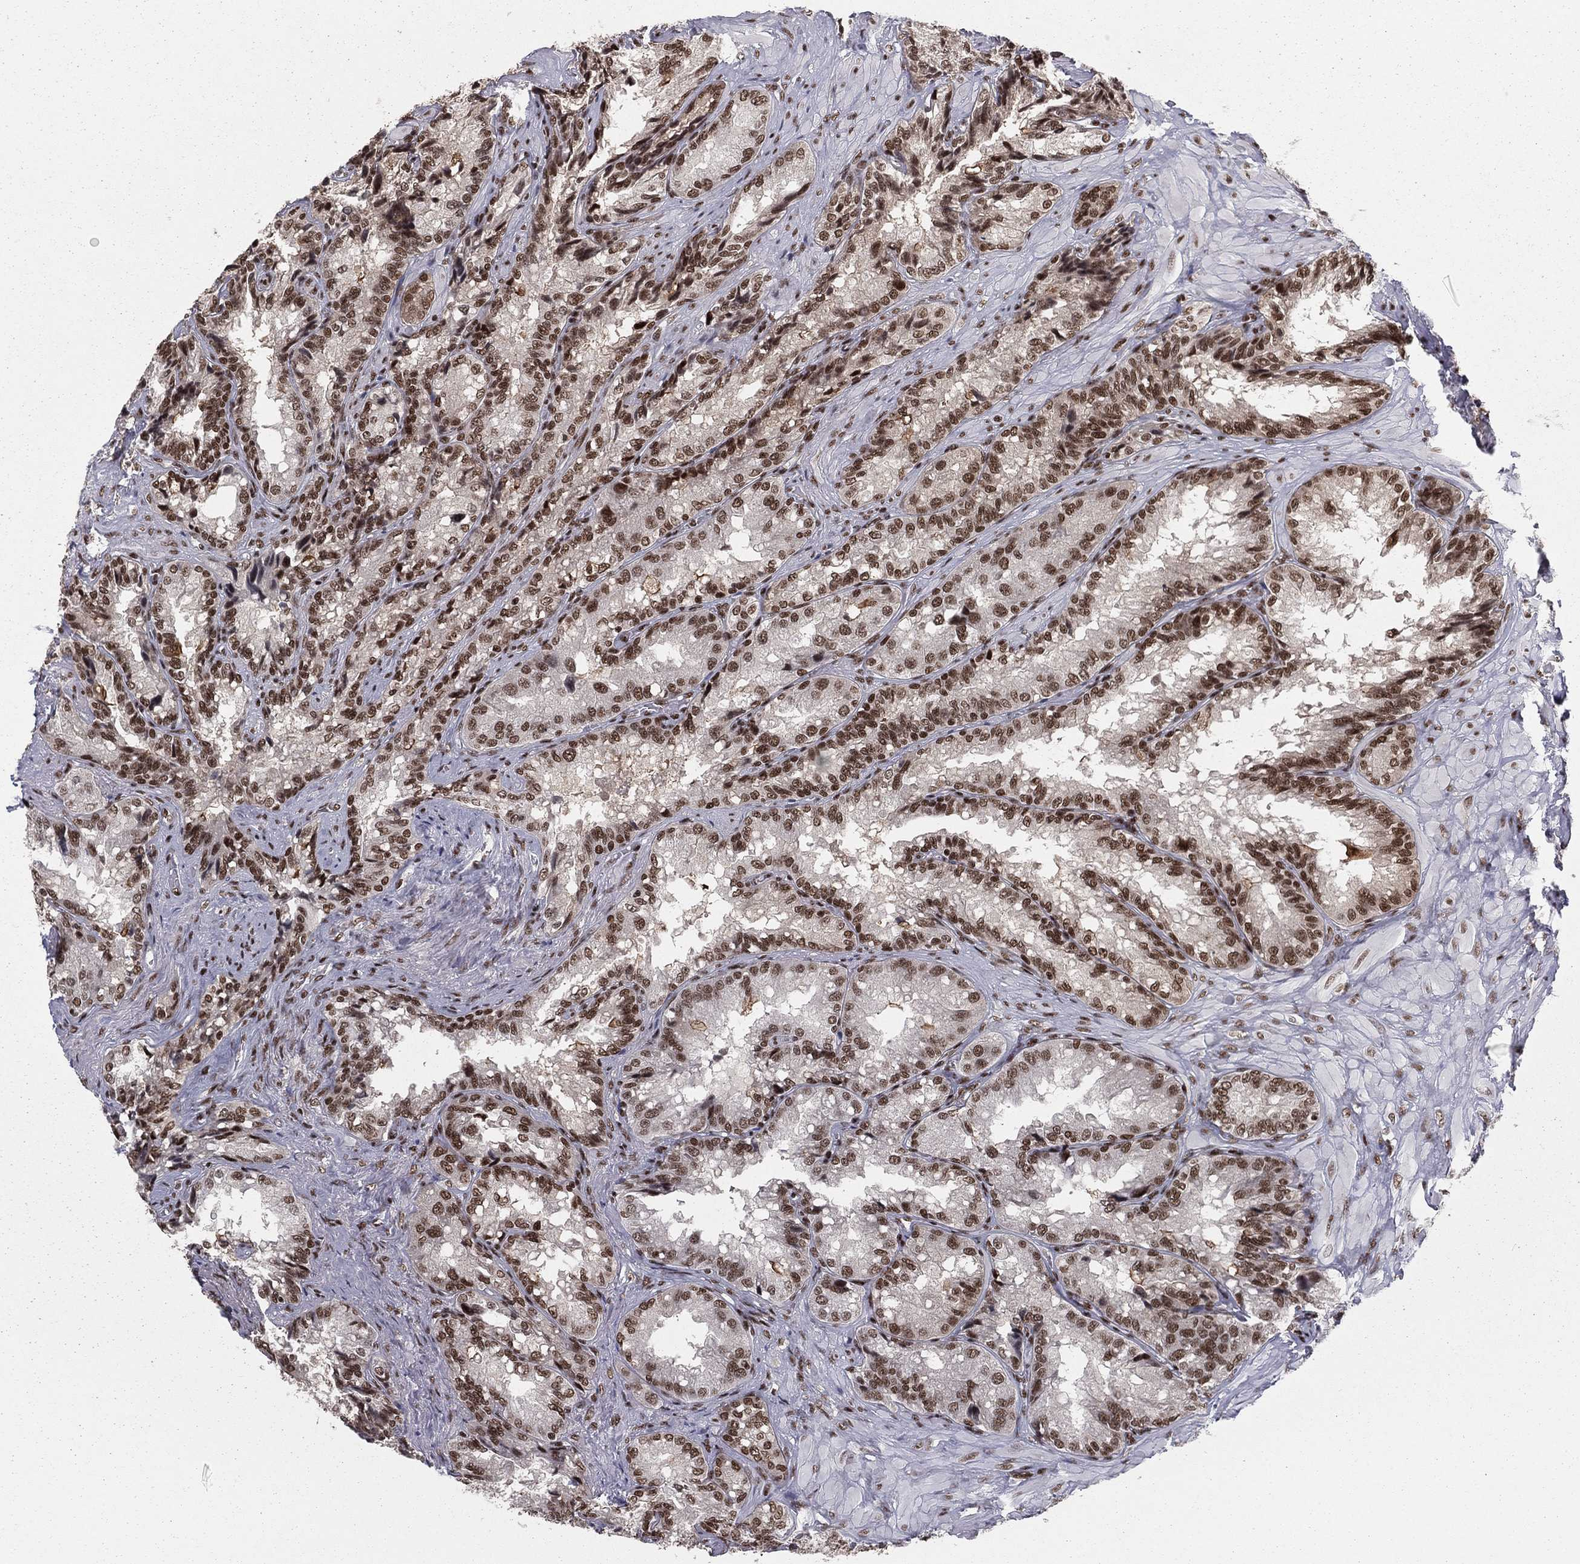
{"staining": {"intensity": "strong", "quantity": ">75%", "location": "nuclear"}, "tissue": "seminal vesicle", "cell_type": "Glandular cells", "image_type": "normal", "snomed": [{"axis": "morphology", "description": "Normal tissue, NOS"}, {"axis": "topography", "description": "Seminal veicle"}], "caption": "Strong nuclear positivity is identified in approximately >75% of glandular cells in unremarkable seminal vesicle. (brown staining indicates protein expression, while blue staining denotes nuclei).", "gene": "NFYB", "patient": {"sex": "male", "age": 68}}